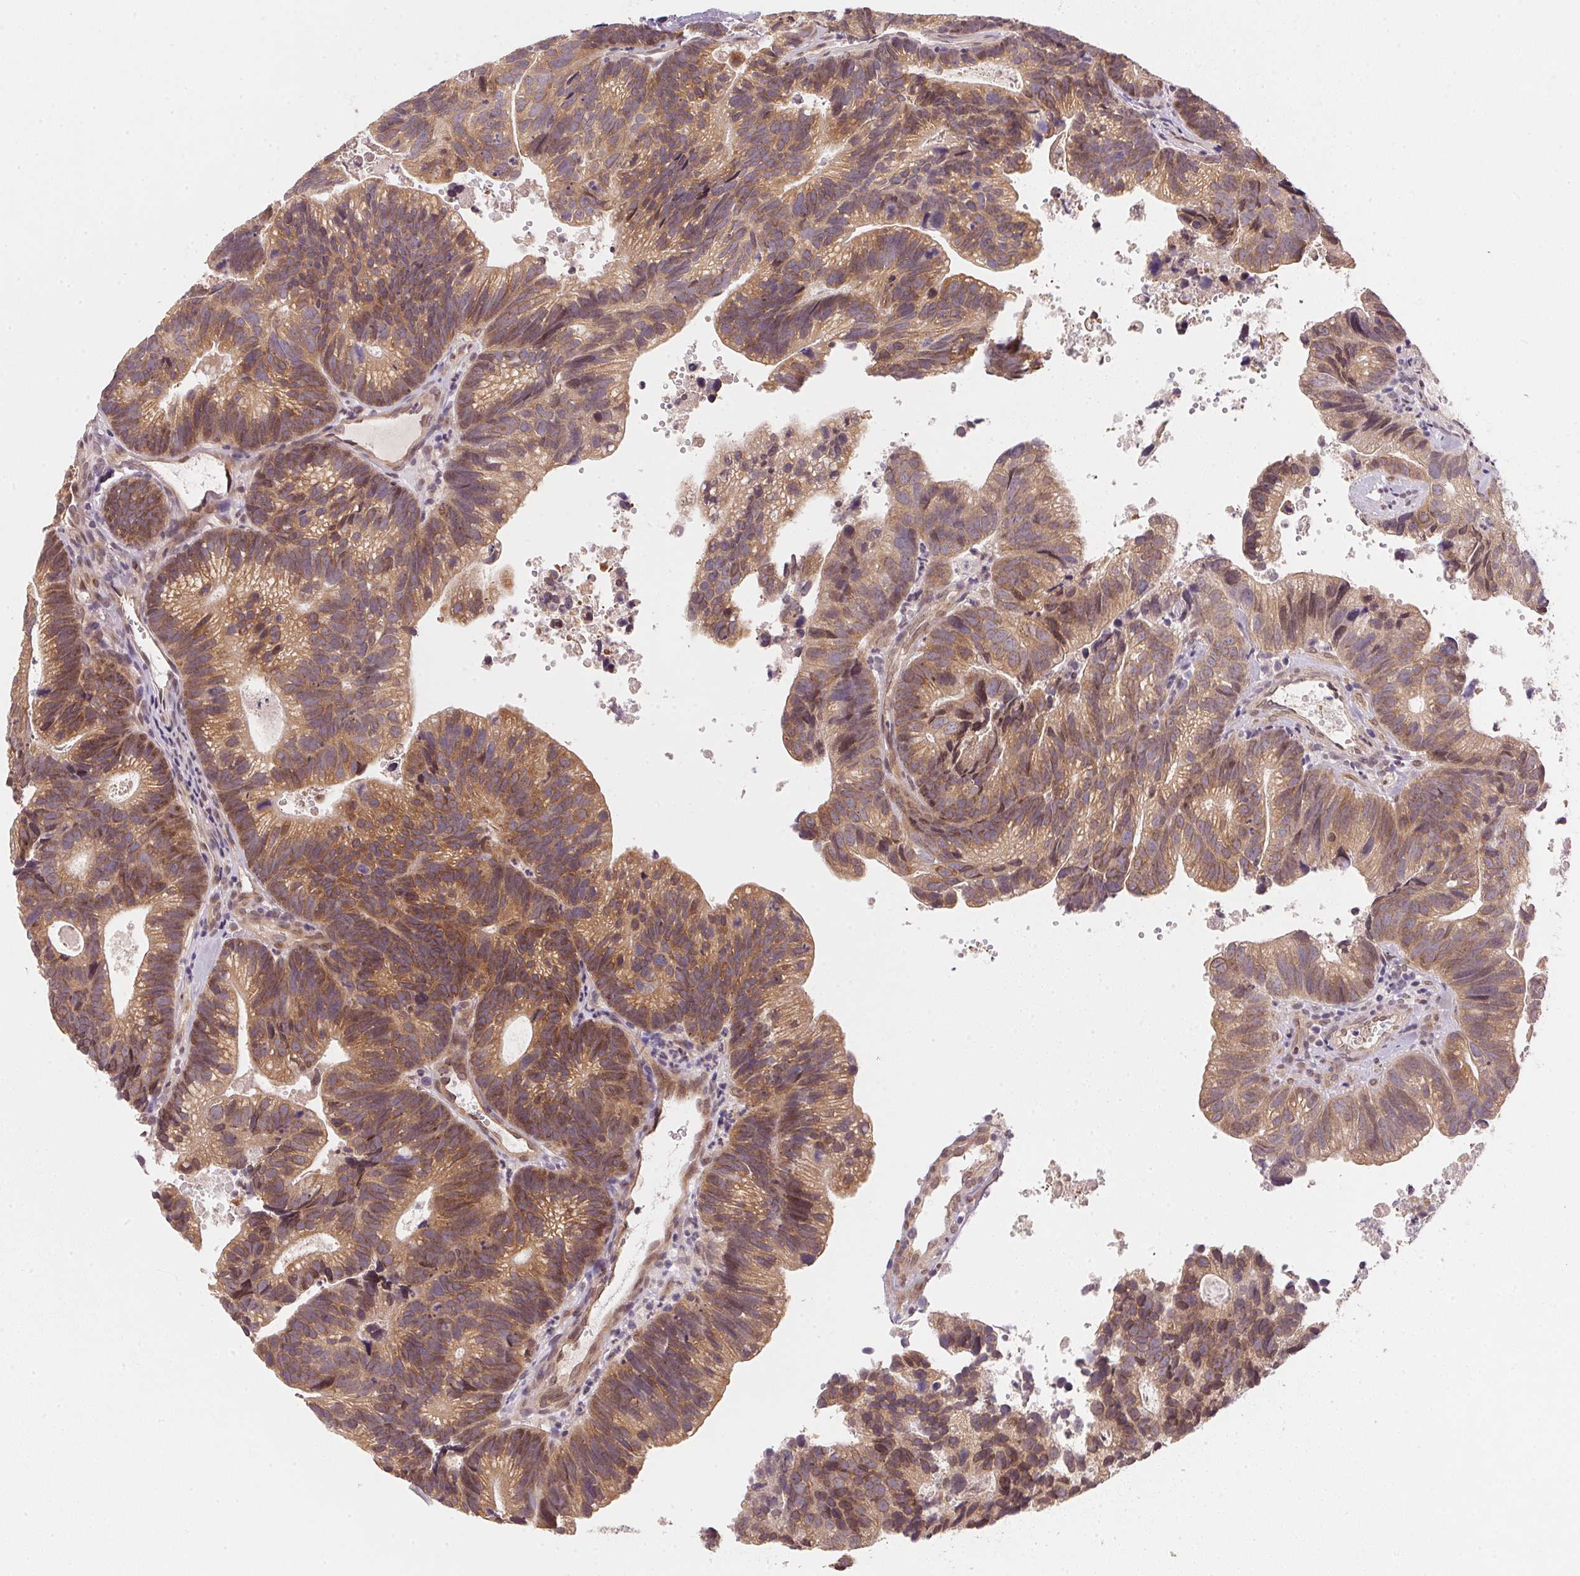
{"staining": {"intensity": "moderate", "quantity": ">75%", "location": "cytoplasmic/membranous"}, "tissue": "head and neck cancer", "cell_type": "Tumor cells", "image_type": "cancer", "snomed": [{"axis": "morphology", "description": "Adenocarcinoma, NOS"}, {"axis": "topography", "description": "Head-Neck"}], "caption": "The histopathology image shows a brown stain indicating the presence of a protein in the cytoplasmic/membranous of tumor cells in head and neck cancer (adenocarcinoma).", "gene": "EI24", "patient": {"sex": "male", "age": 62}}